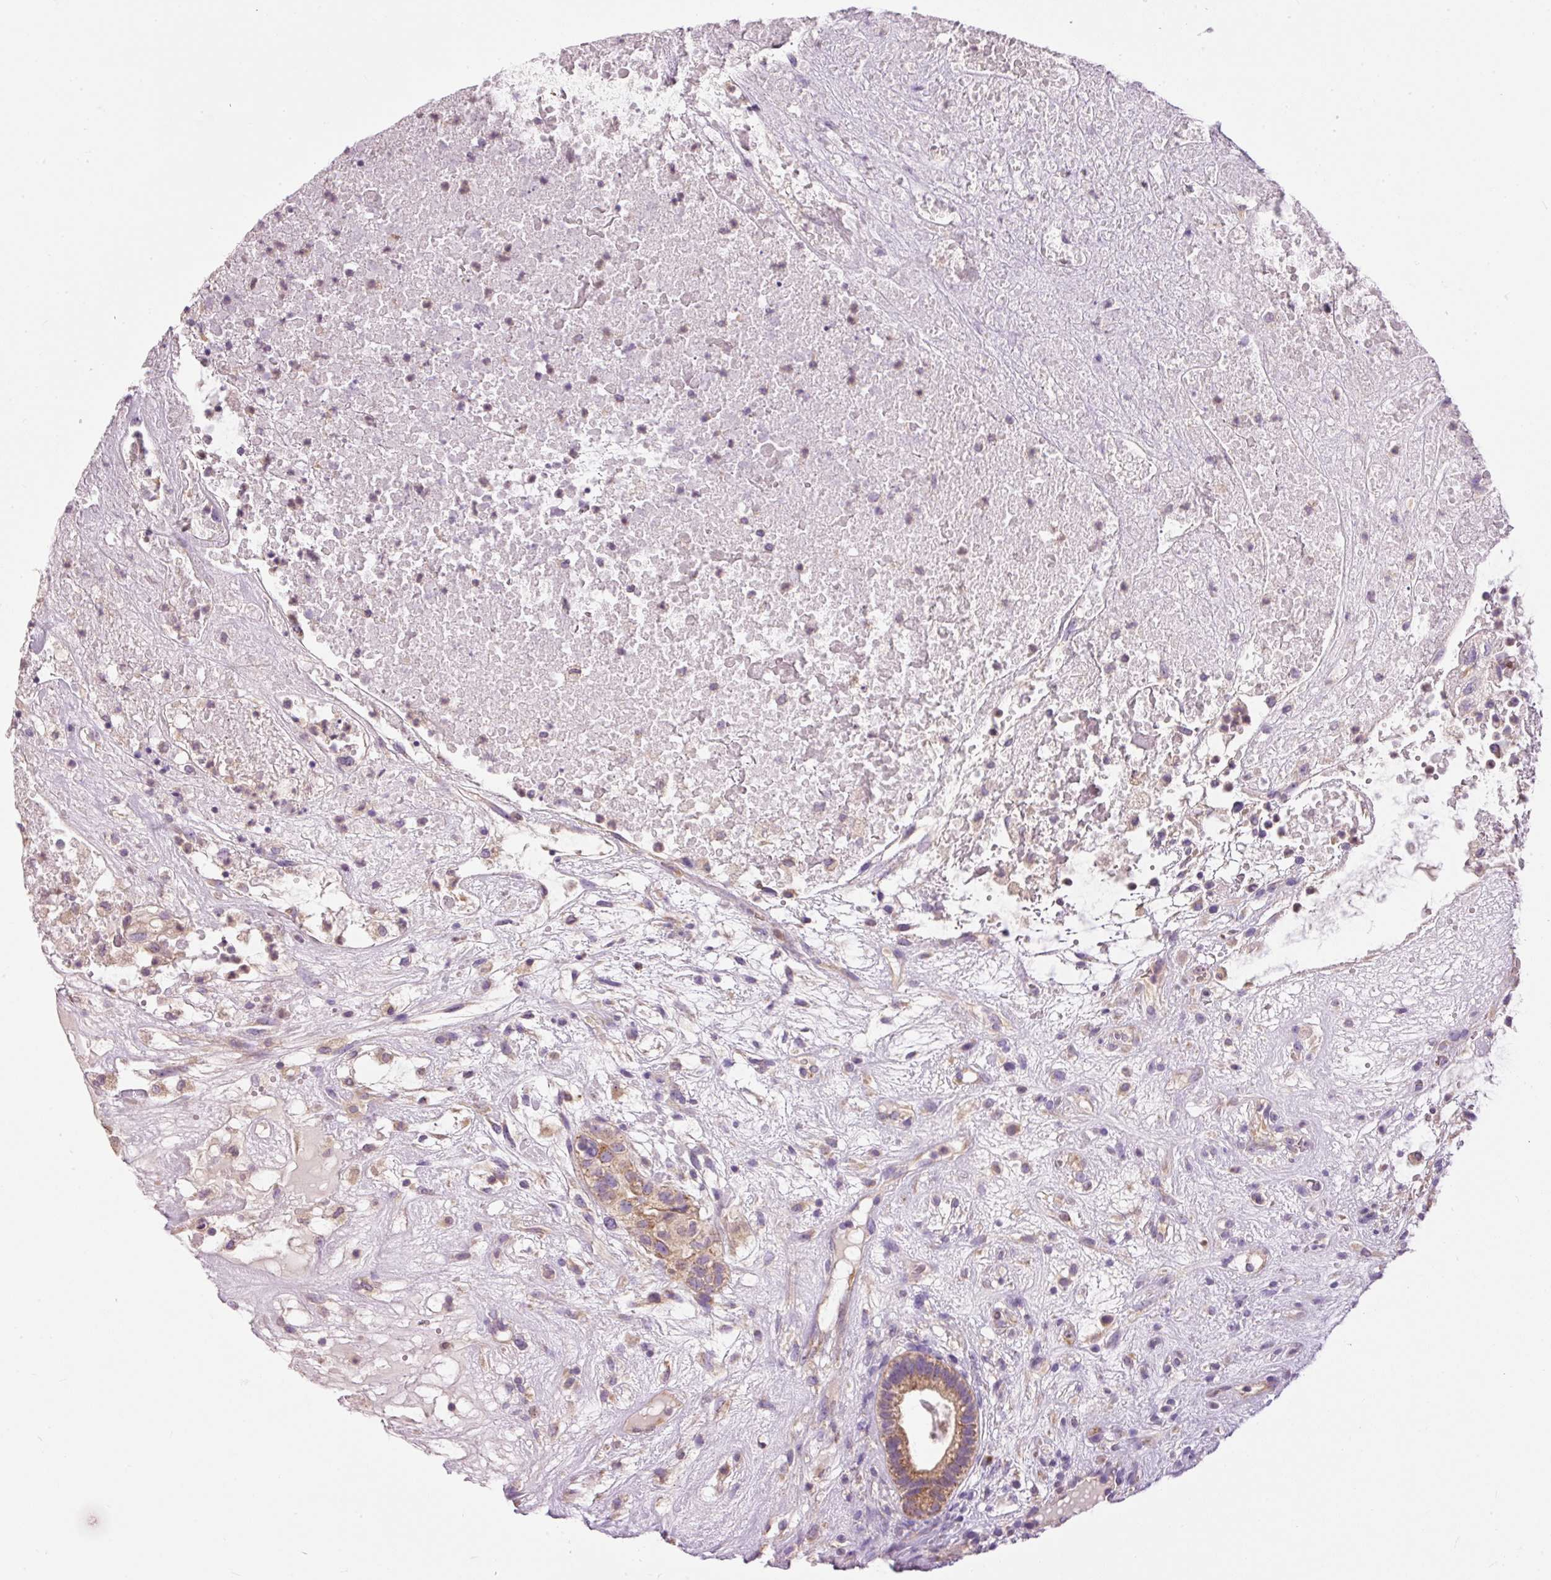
{"staining": {"intensity": "moderate", "quantity": "25%-75%", "location": "cytoplasmic/membranous"}, "tissue": "testis cancer", "cell_type": "Tumor cells", "image_type": "cancer", "snomed": [{"axis": "morphology", "description": "Seminoma, NOS"}, {"axis": "morphology", "description": "Carcinoma, Embryonal, NOS"}, {"axis": "topography", "description": "Testis"}], "caption": "Immunohistochemical staining of human seminoma (testis) reveals medium levels of moderate cytoplasmic/membranous protein positivity in about 25%-75% of tumor cells.", "gene": "PNPLA5", "patient": {"sex": "male", "age": 41}}